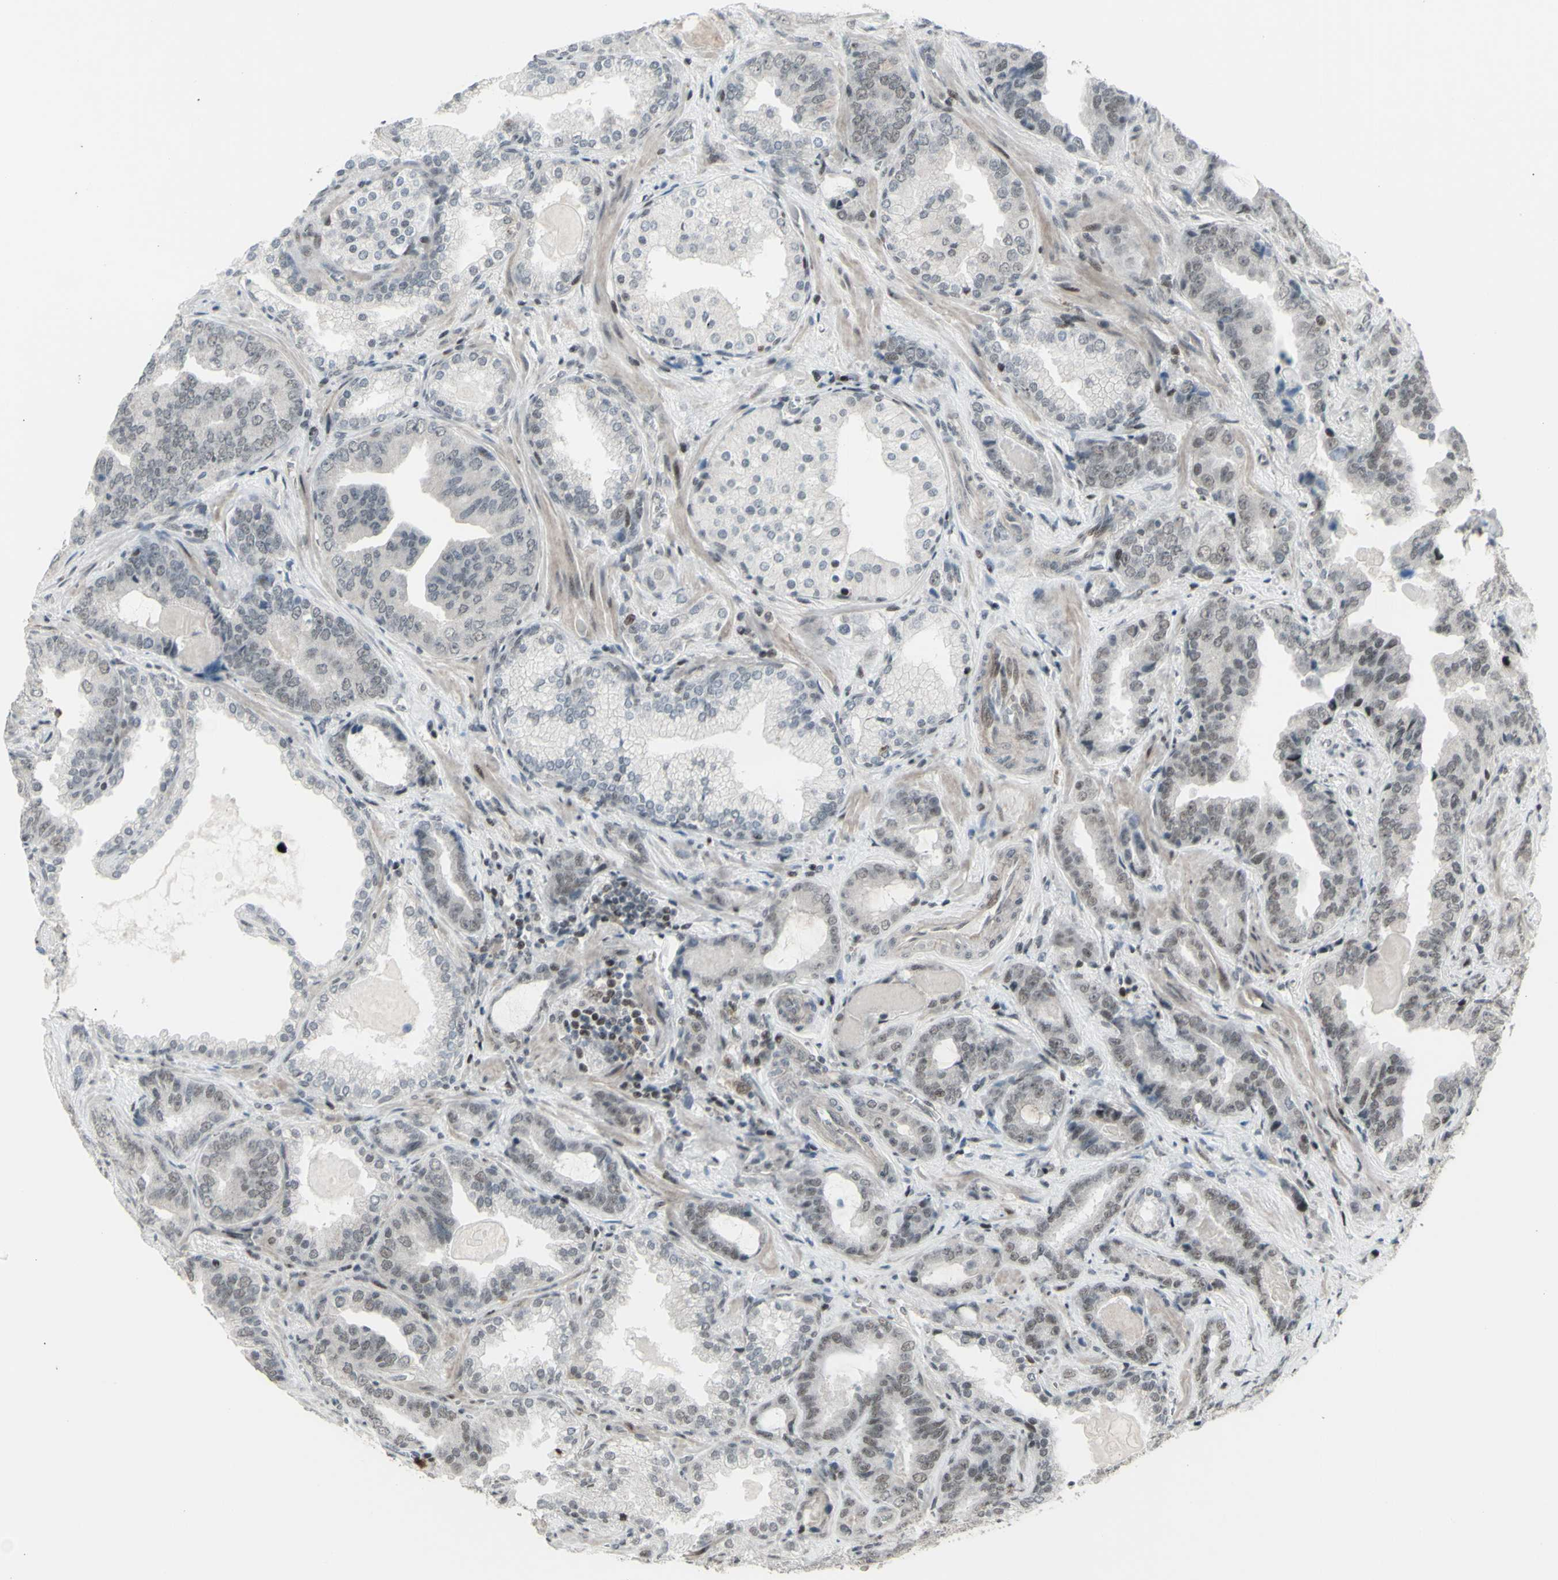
{"staining": {"intensity": "weak", "quantity": "25%-75%", "location": "nuclear"}, "tissue": "prostate cancer", "cell_type": "Tumor cells", "image_type": "cancer", "snomed": [{"axis": "morphology", "description": "Adenocarcinoma, Low grade"}, {"axis": "topography", "description": "Prostate"}], "caption": "Protein expression analysis of human low-grade adenocarcinoma (prostate) reveals weak nuclear expression in approximately 25%-75% of tumor cells.", "gene": "SUPT6H", "patient": {"sex": "male", "age": 60}}